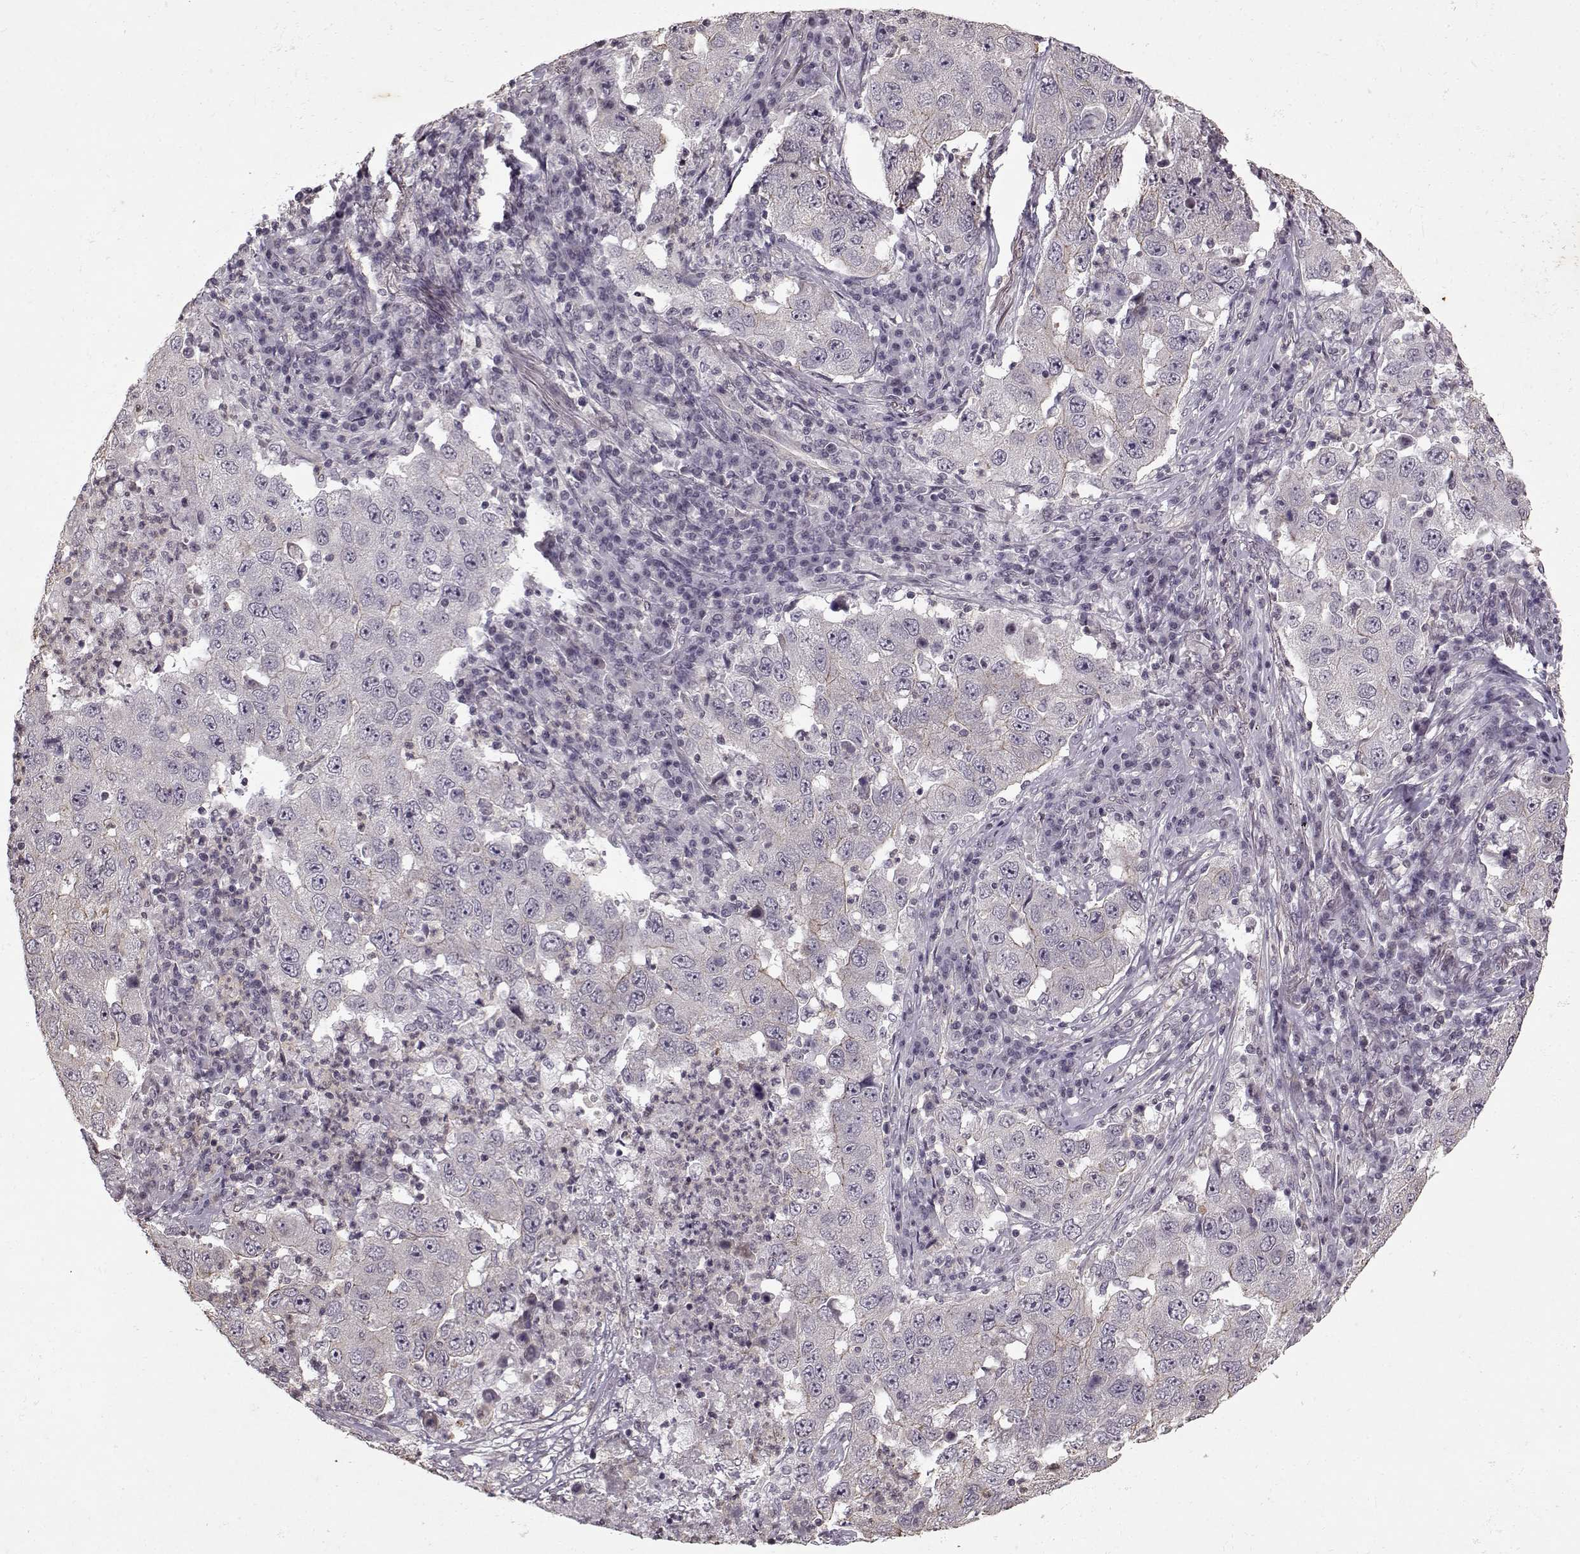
{"staining": {"intensity": "negative", "quantity": "none", "location": "none"}, "tissue": "lung cancer", "cell_type": "Tumor cells", "image_type": "cancer", "snomed": [{"axis": "morphology", "description": "Adenocarcinoma, NOS"}, {"axis": "topography", "description": "Lung"}], "caption": "IHC image of human lung adenocarcinoma stained for a protein (brown), which exhibits no expression in tumor cells.", "gene": "KRT9", "patient": {"sex": "male", "age": 73}}